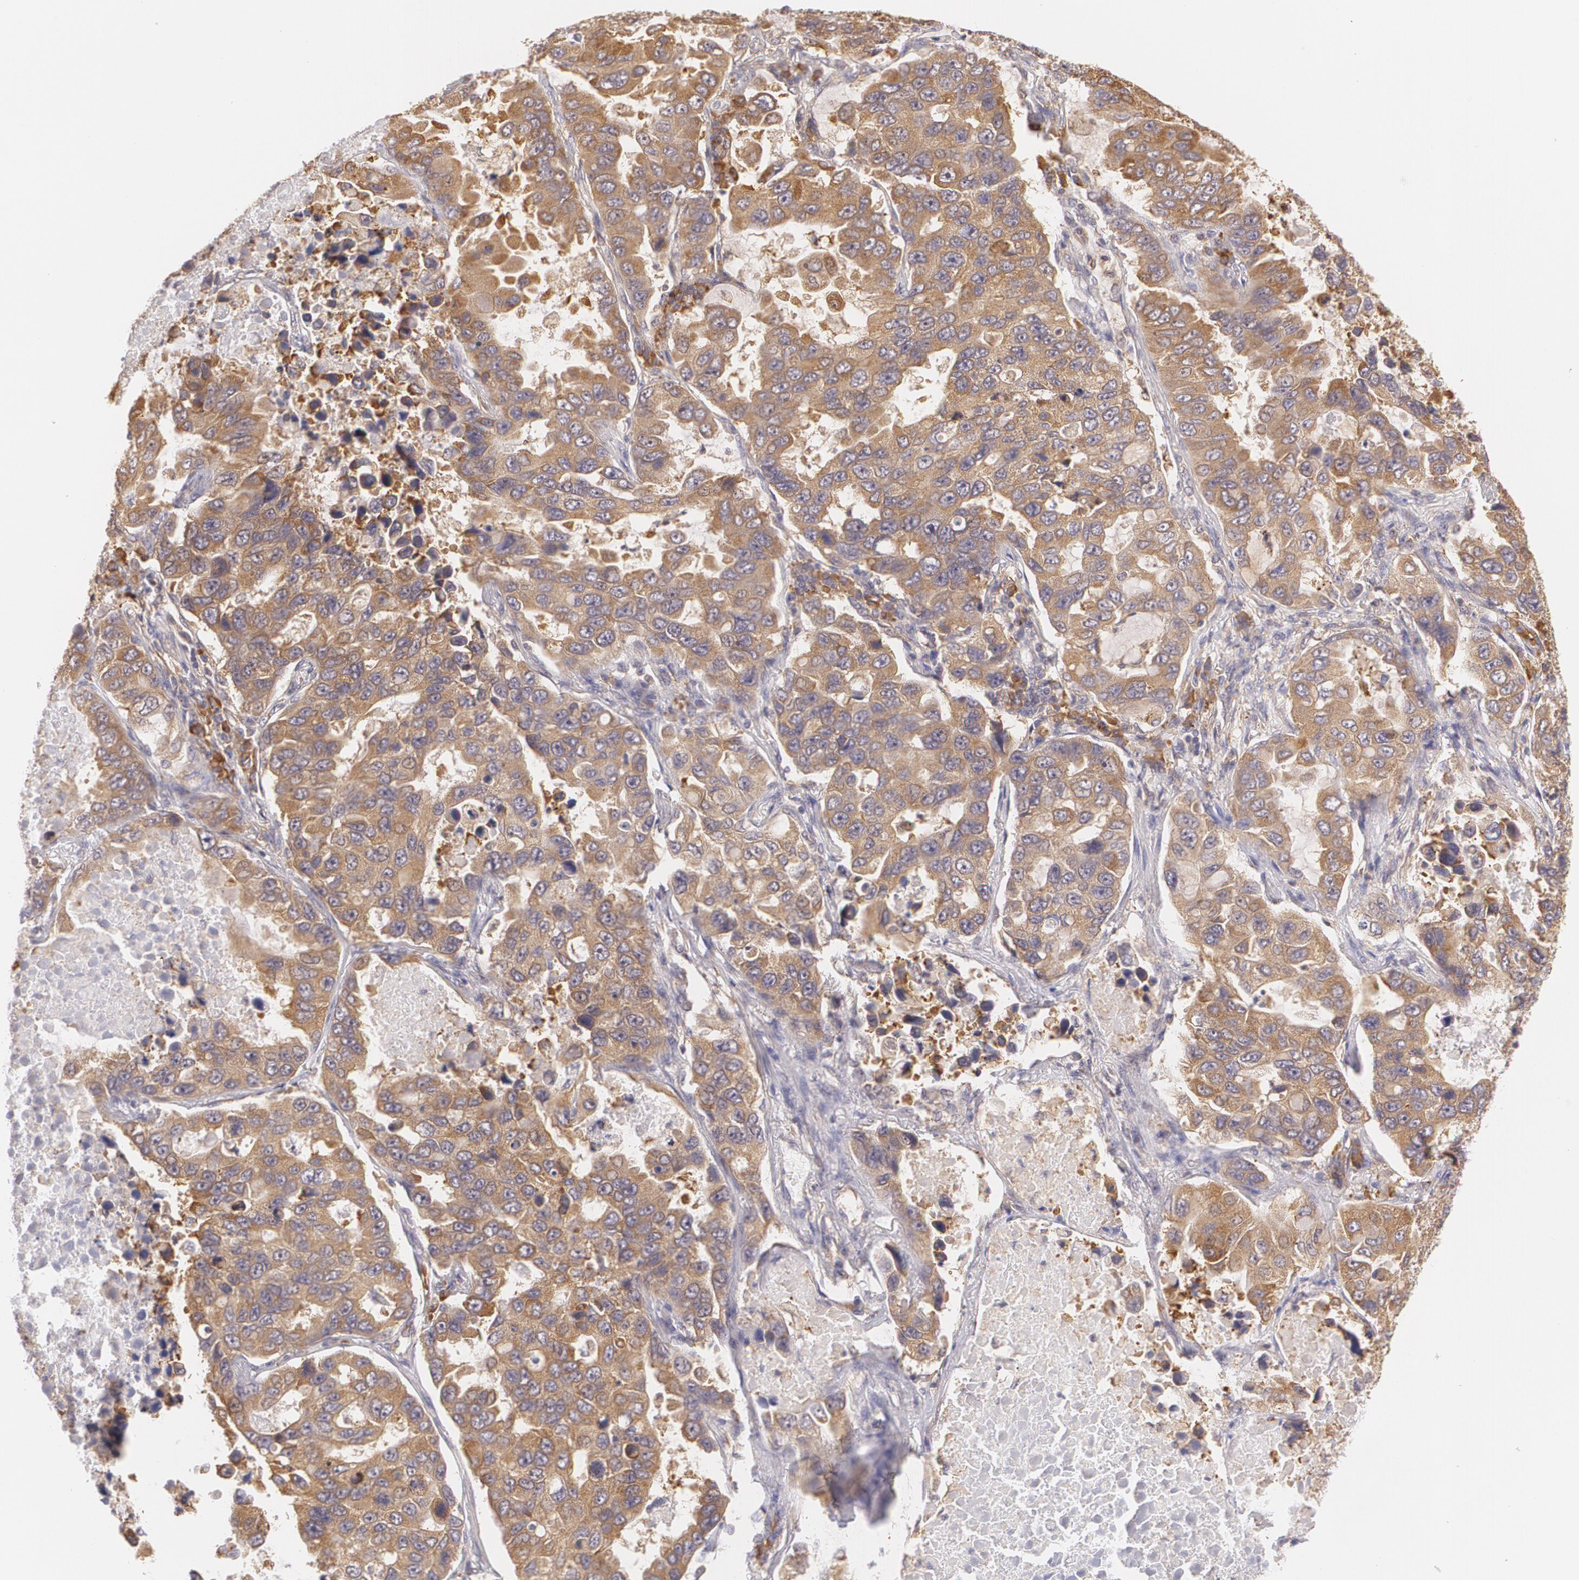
{"staining": {"intensity": "moderate", "quantity": ">75%", "location": "cytoplasmic/membranous"}, "tissue": "lung cancer", "cell_type": "Tumor cells", "image_type": "cancer", "snomed": [{"axis": "morphology", "description": "Adenocarcinoma, NOS"}, {"axis": "topography", "description": "Lung"}], "caption": "Immunohistochemical staining of human adenocarcinoma (lung) shows medium levels of moderate cytoplasmic/membranous staining in about >75% of tumor cells.", "gene": "CCL17", "patient": {"sex": "male", "age": 64}}